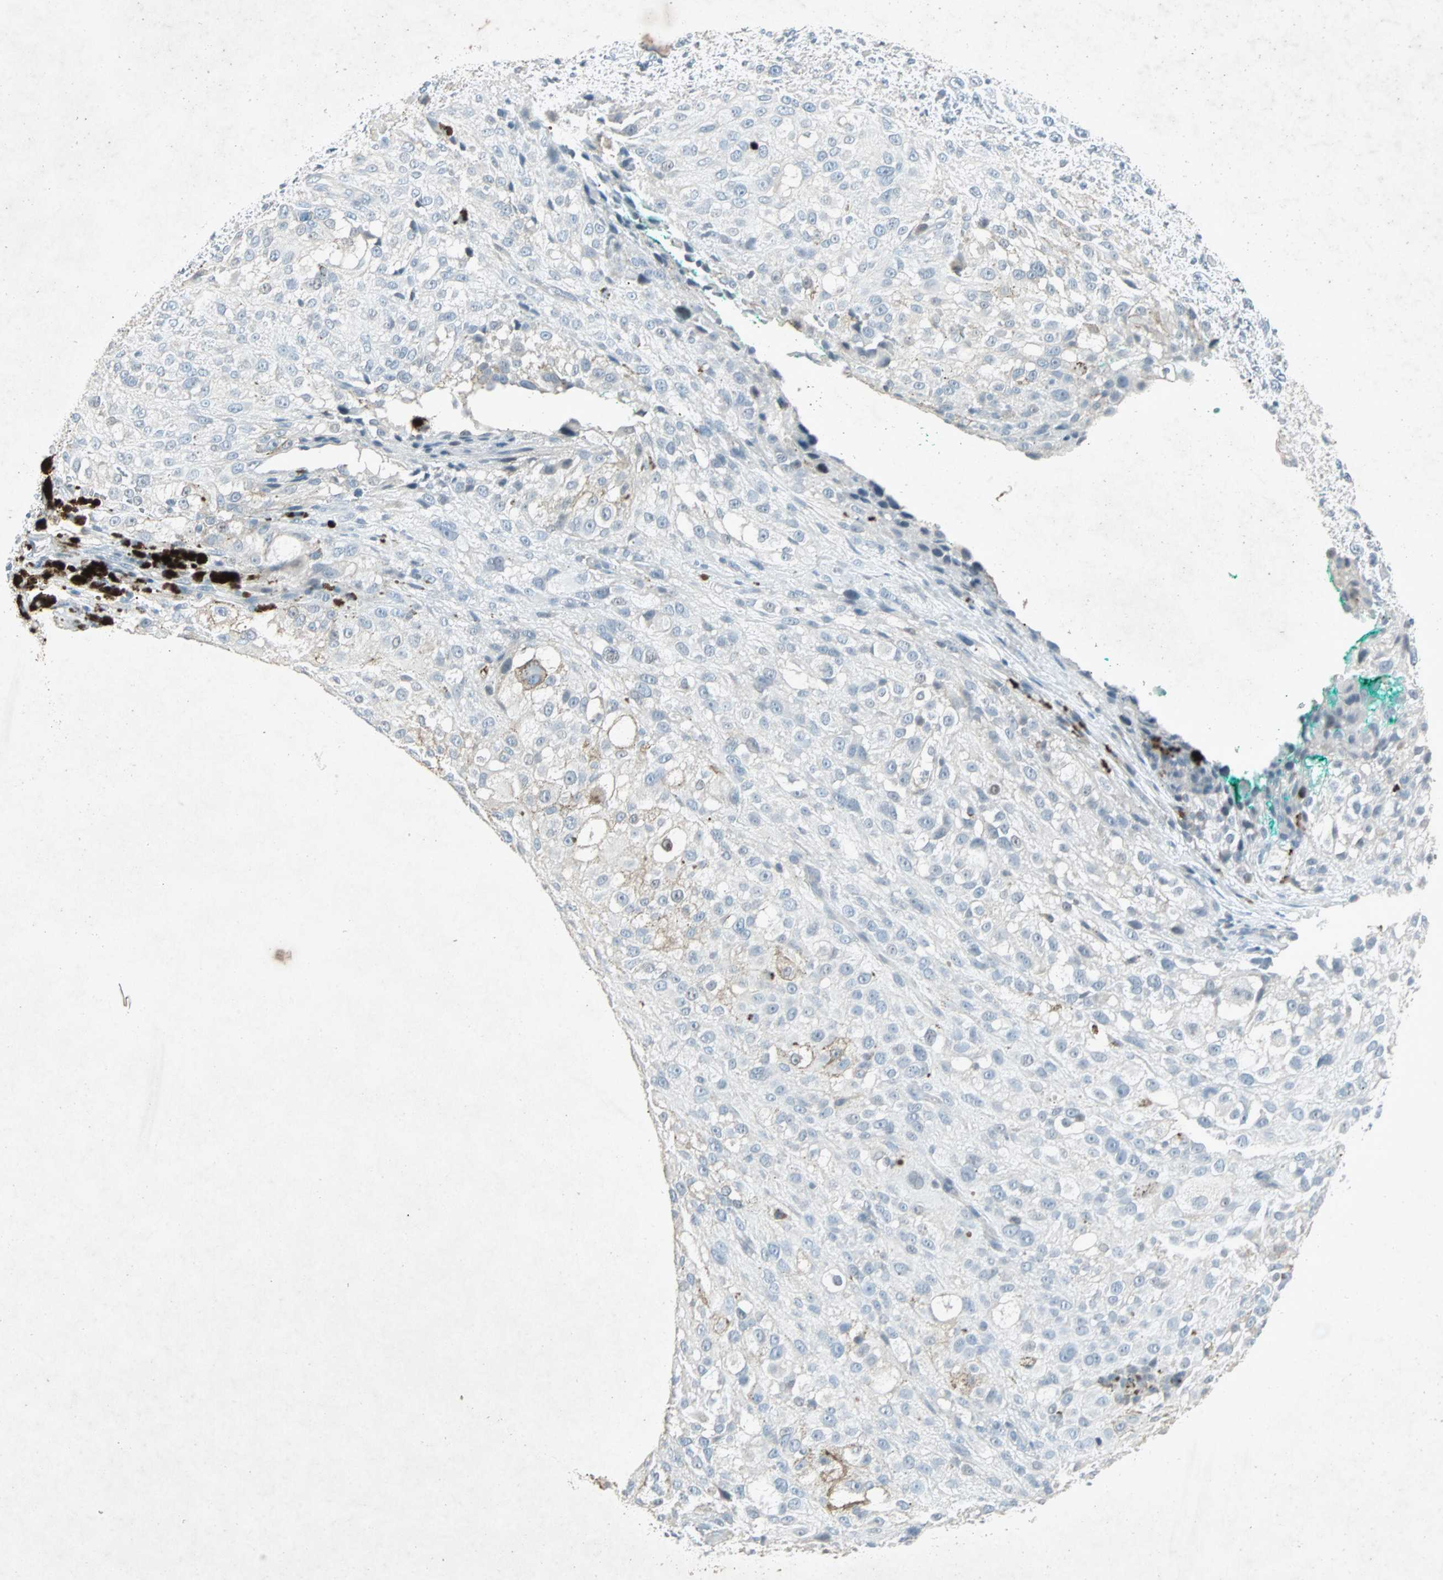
{"staining": {"intensity": "weak", "quantity": "<25%", "location": "cytoplasmic/membranous"}, "tissue": "melanoma", "cell_type": "Tumor cells", "image_type": "cancer", "snomed": [{"axis": "morphology", "description": "Necrosis, NOS"}, {"axis": "morphology", "description": "Malignant melanoma, NOS"}, {"axis": "topography", "description": "Skin"}], "caption": "Immunohistochemistry (IHC) micrograph of neoplastic tissue: malignant melanoma stained with DAB (3,3'-diaminobenzidine) shows no significant protein staining in tumor cells. The staining is performed using DAB (3,3'-diaminobenzidine) brown chromogen with nuclei counter-stained in using hematoxylin.", "gene": "LANCL3", "patient": {"sex": "female", "age": 87}}